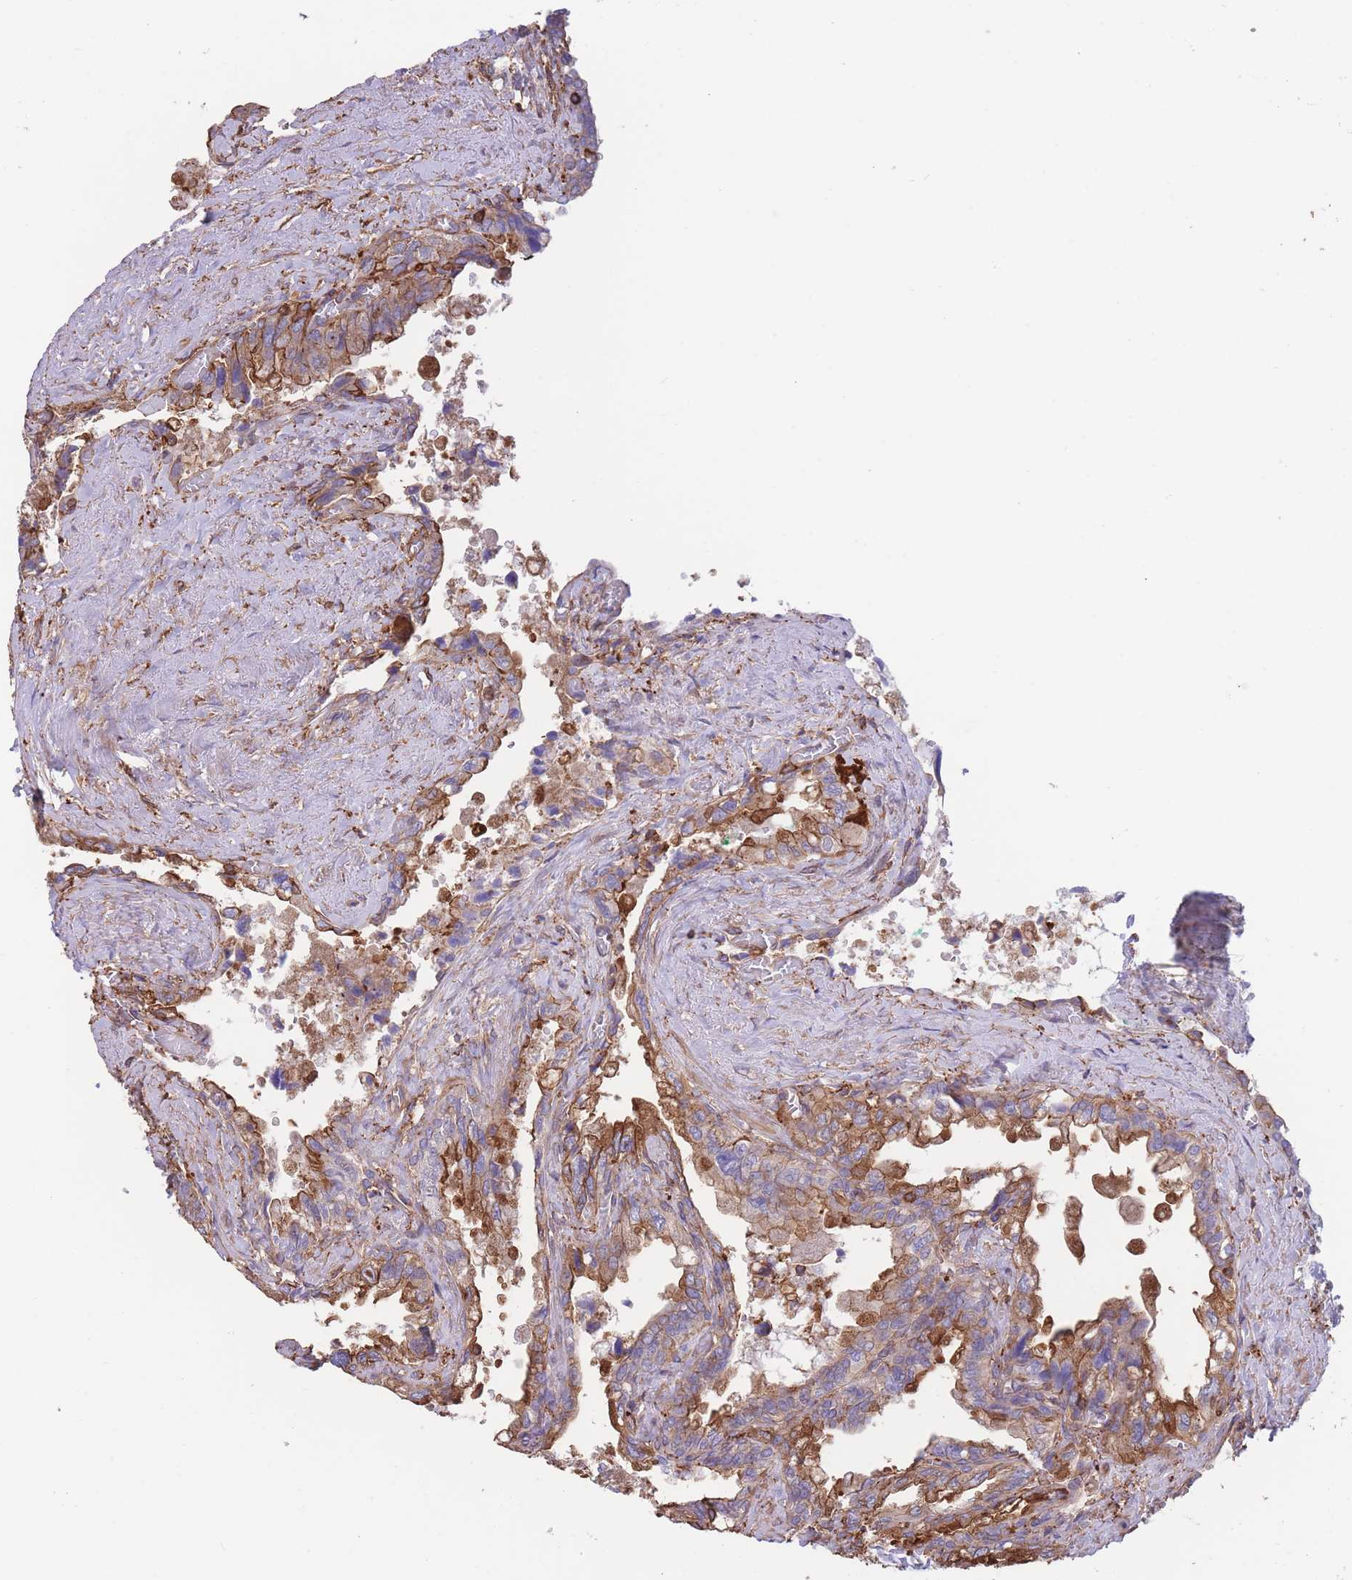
{"staining": {"intensity": "moderate", "quantity": ">75%", "location": "cytoplasmic/membranous"}, "tissue": "seminal vesicle", "cell_type": "Glandular cells", "image_type": "normal", "snomed": [{"axis": "morphology", "description": "Normal tissue, NOS"}, {"axis": "topography", "description": "Seminal veicle"}, {"axis": "topography", "description": "Peripheral nerve tissue"}], "caption": "Immunohistochemical staining of unremarkable seminal vesicle exhibits moderate cytoplasmic/membranous protein positivity in about >75% of glandular cells.", "gene": "LRRN4CL", "patient": {"sex": "male", "age": 60}}